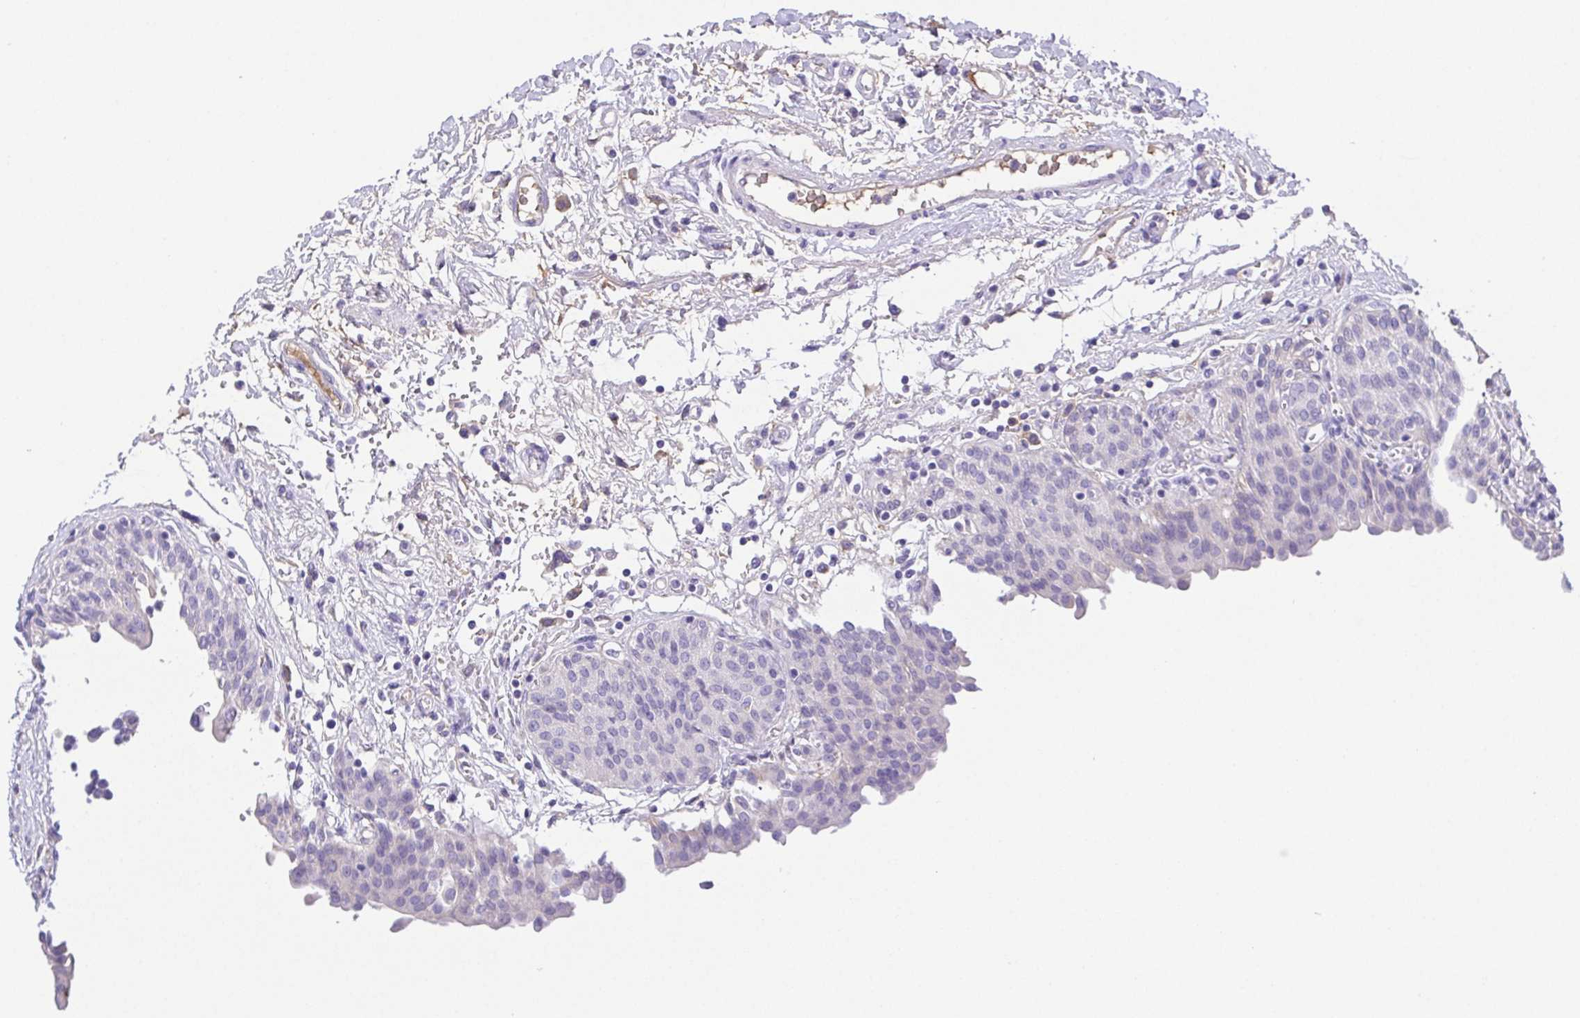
{"staining": {"intensity": "negative", "quantity": "none", "location": "none"}, "tissue": "urinary bladder", "cell_type": "Urothelial cells", "image_type": "normal", "snomed": [{"axis": "morphology", "description": "Normal tissue, NOS"}, {"axis": "topography", "description": "Urinary bladder"}], "caption": "Unremarkable urinary bladder was stained to show a protein in brown. There is no significant staining in urothelial cells. (DAB (3,3'-diaminobenzidine) IHC, high magnification).", "gene": "SPATA4", "patient": {"sex": "male", "age": 68}}